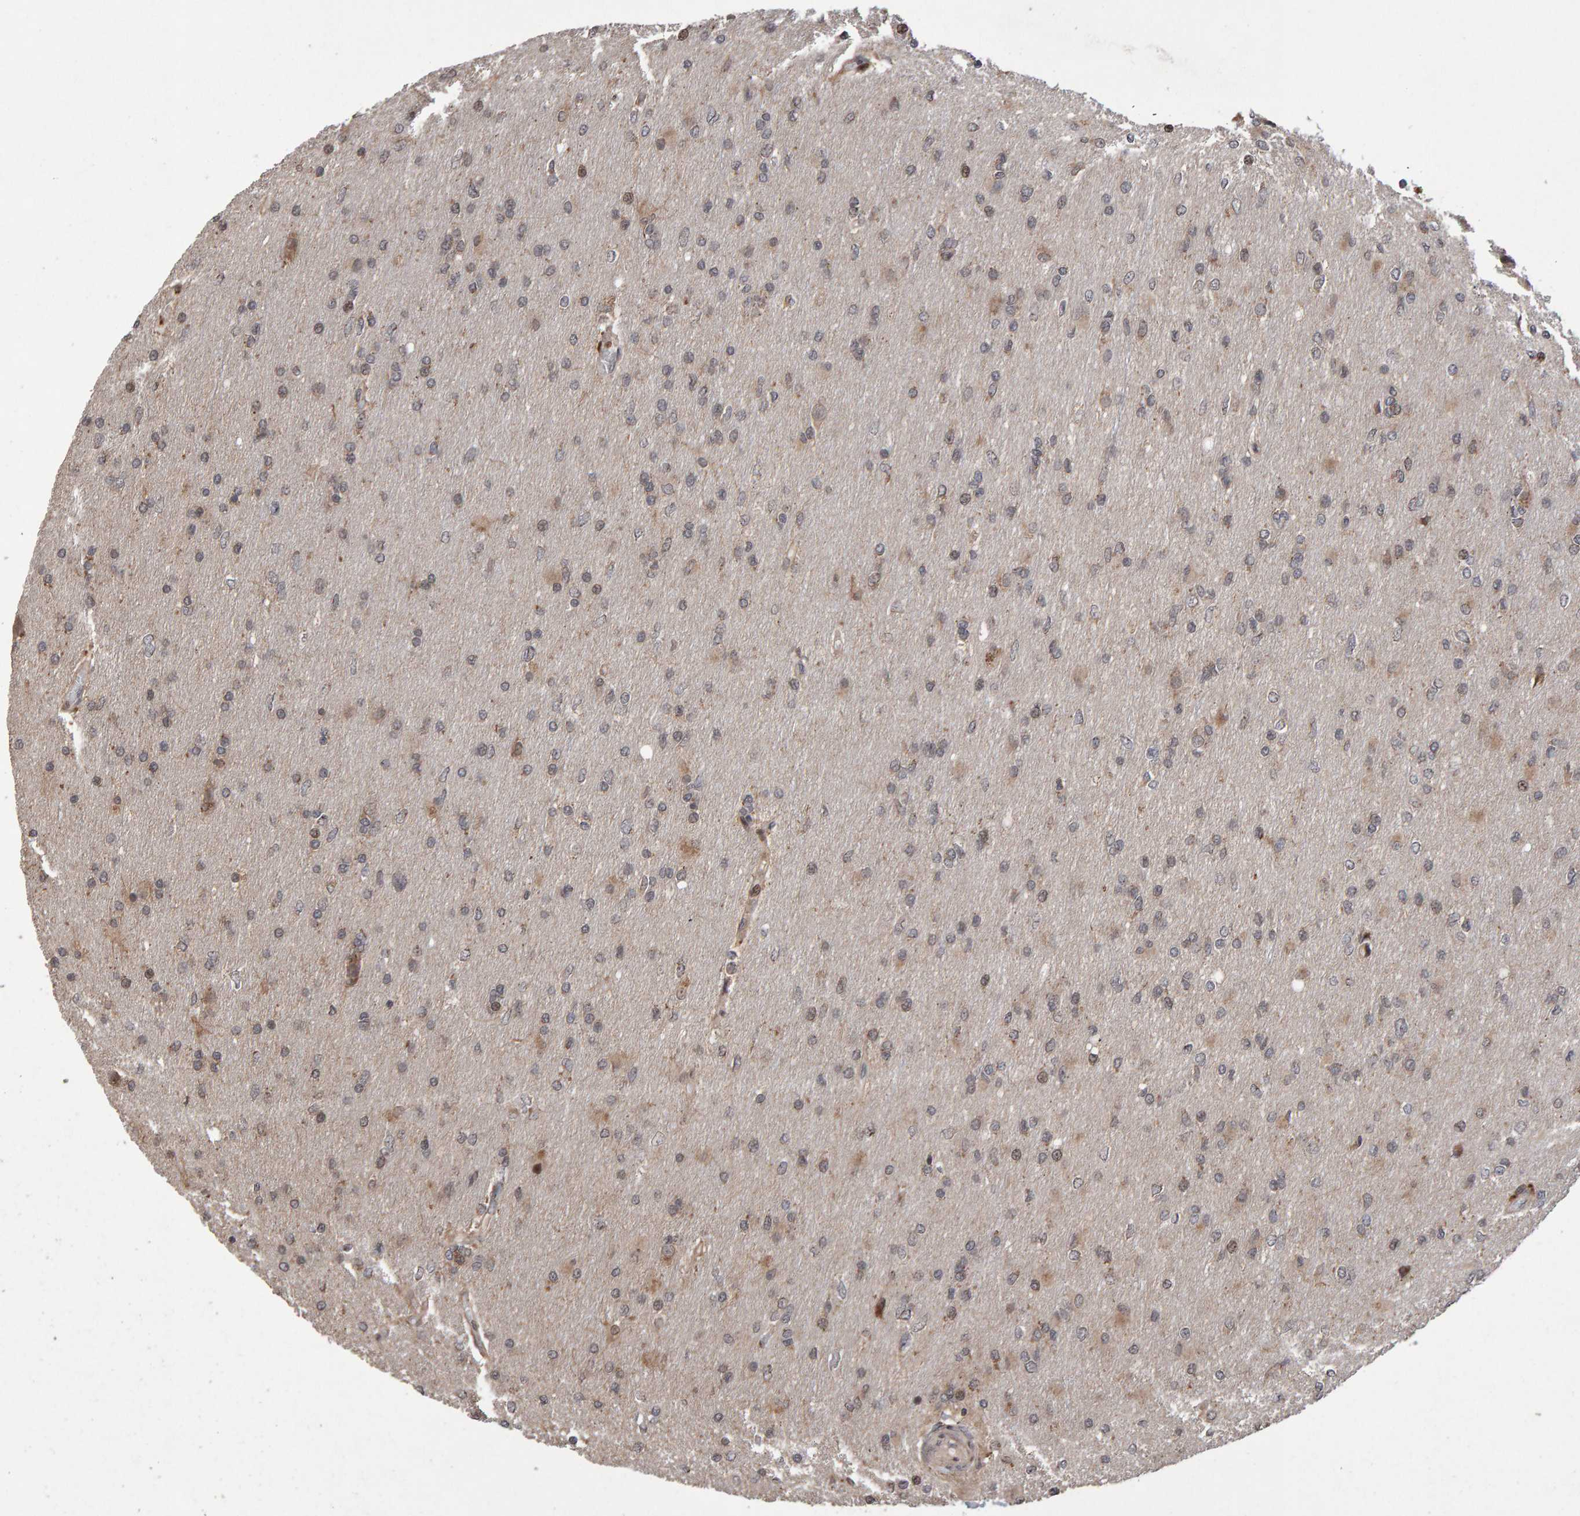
{"staining": {"intensity": "weak", "quantity": ">75%", "location": "cytoplasmic/membranous"}, "tissue": "glioma", "cell_type": "Tumor cells", "image_type": "cancer", "snomed": [{"axis": "morphology", "description": "Glioma, malignant, High grade"}, {"axis": "topography", "description": "Cerebral cortex"}], "caption": "Immunohistochemistry (IHC) of human malignant glioma (high-grade) displays low levels of weak cytoplasmic/membranous positivity in approximately >75% of tumor cells.", "gene": "PECR", "patient": {"sex": "female", "age": 36}}